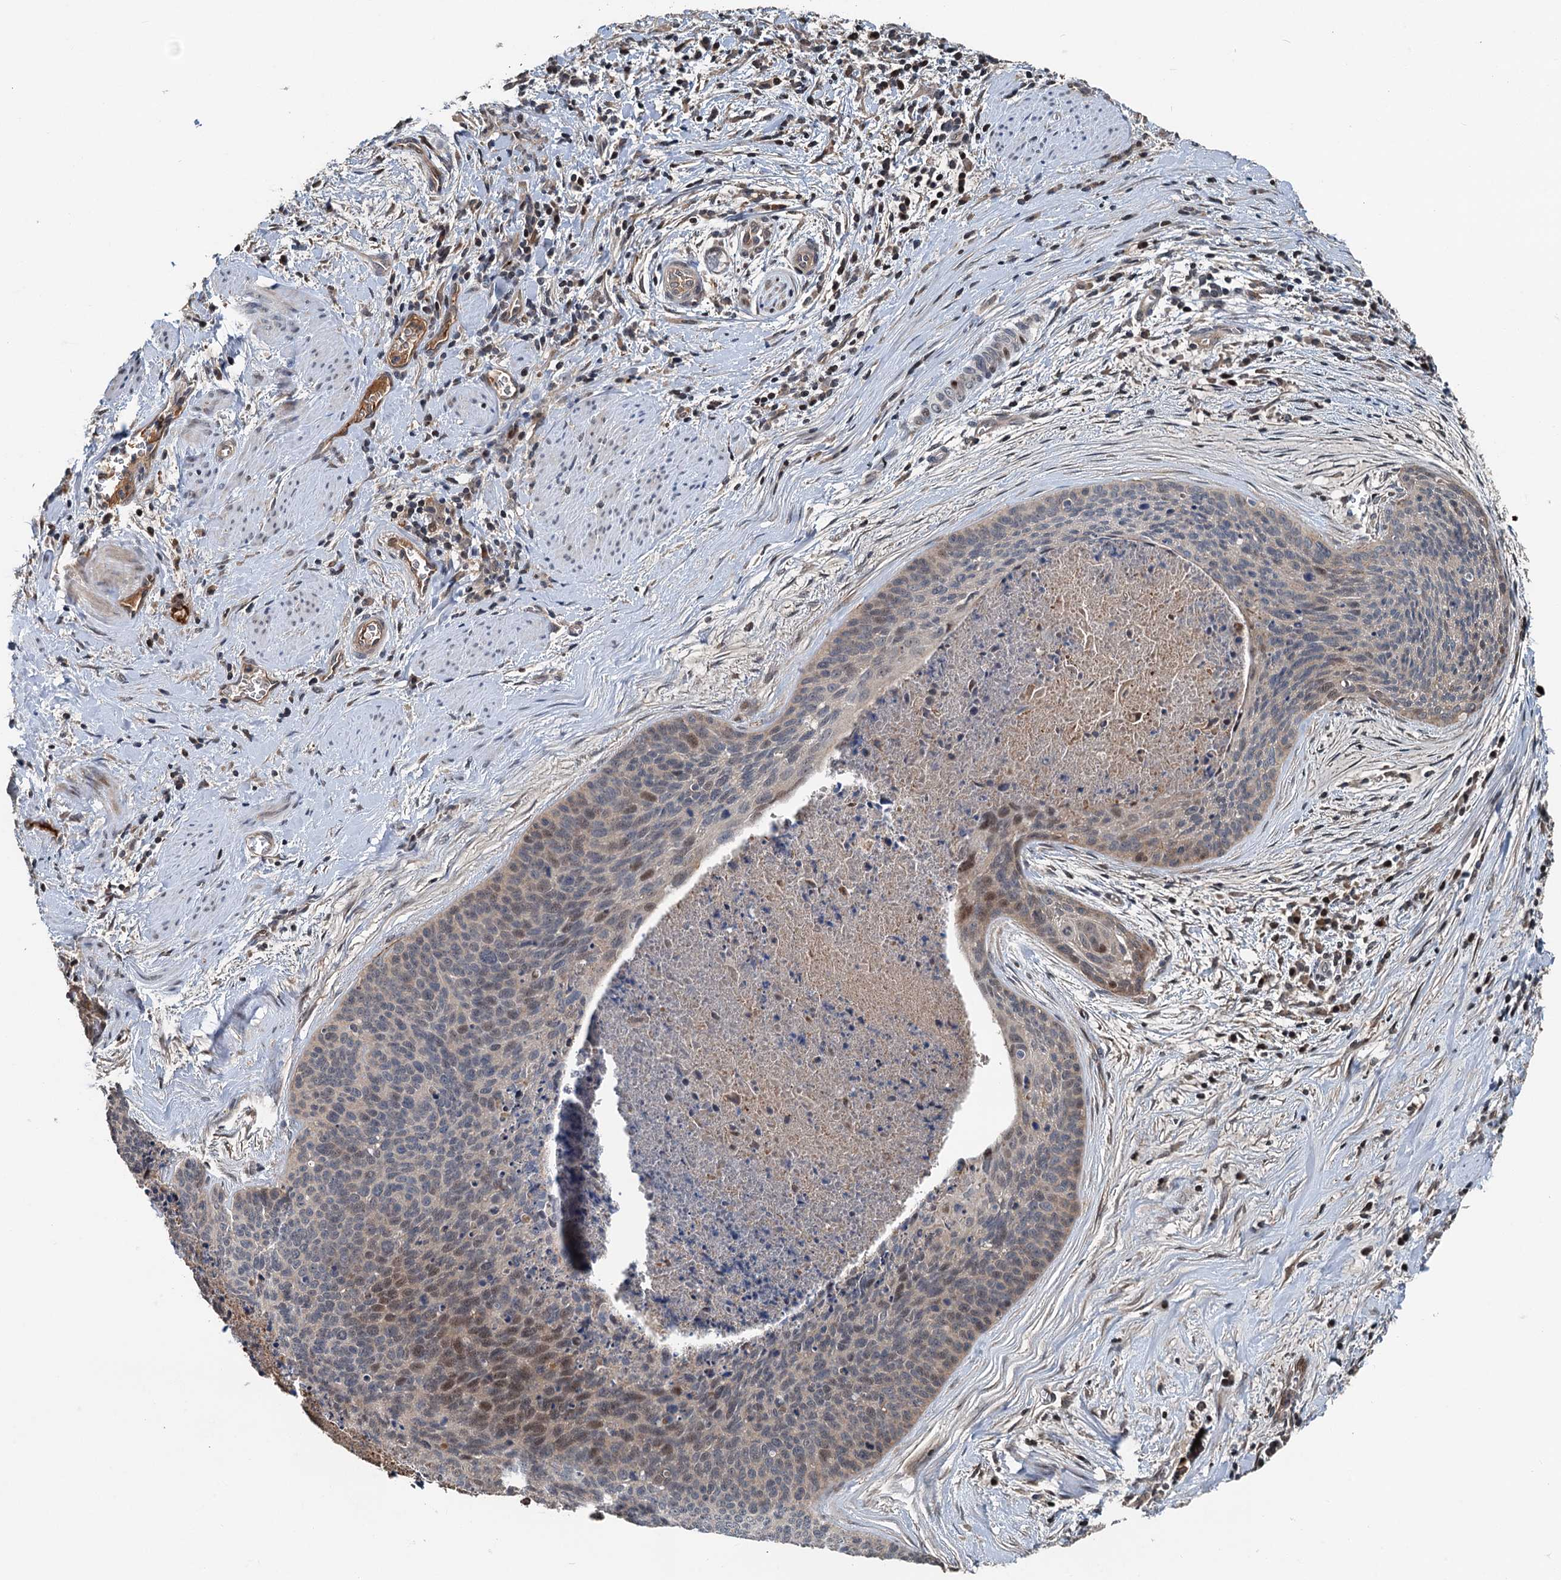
{"staining": {"intensity": "negative", "quantity": "none", "location": "none"}, "tissue": "cervical cancer", "cell_type": "Tumor cells", "image_type": "cancer", "snomed": [{"axis": "morphology", "description": "Squamous cell carcinoma, NOS"}, {"axis": "topography", "description": "Cervix"}], "caption": "An immunohistochemistry (IHC) photomicrograph of squamous cell carcinoma (cervical) is shown. There is no staining in tumor cells of squamous cell carcinoma (cervical). (Stains: DAB immunohistochemistry (IHC) with hematoxylin counter stain, Microscopy: brightfield microscopy at high magnification).", "gene": "TEDC1", "patient": {"sex": "female", "age": 55}}